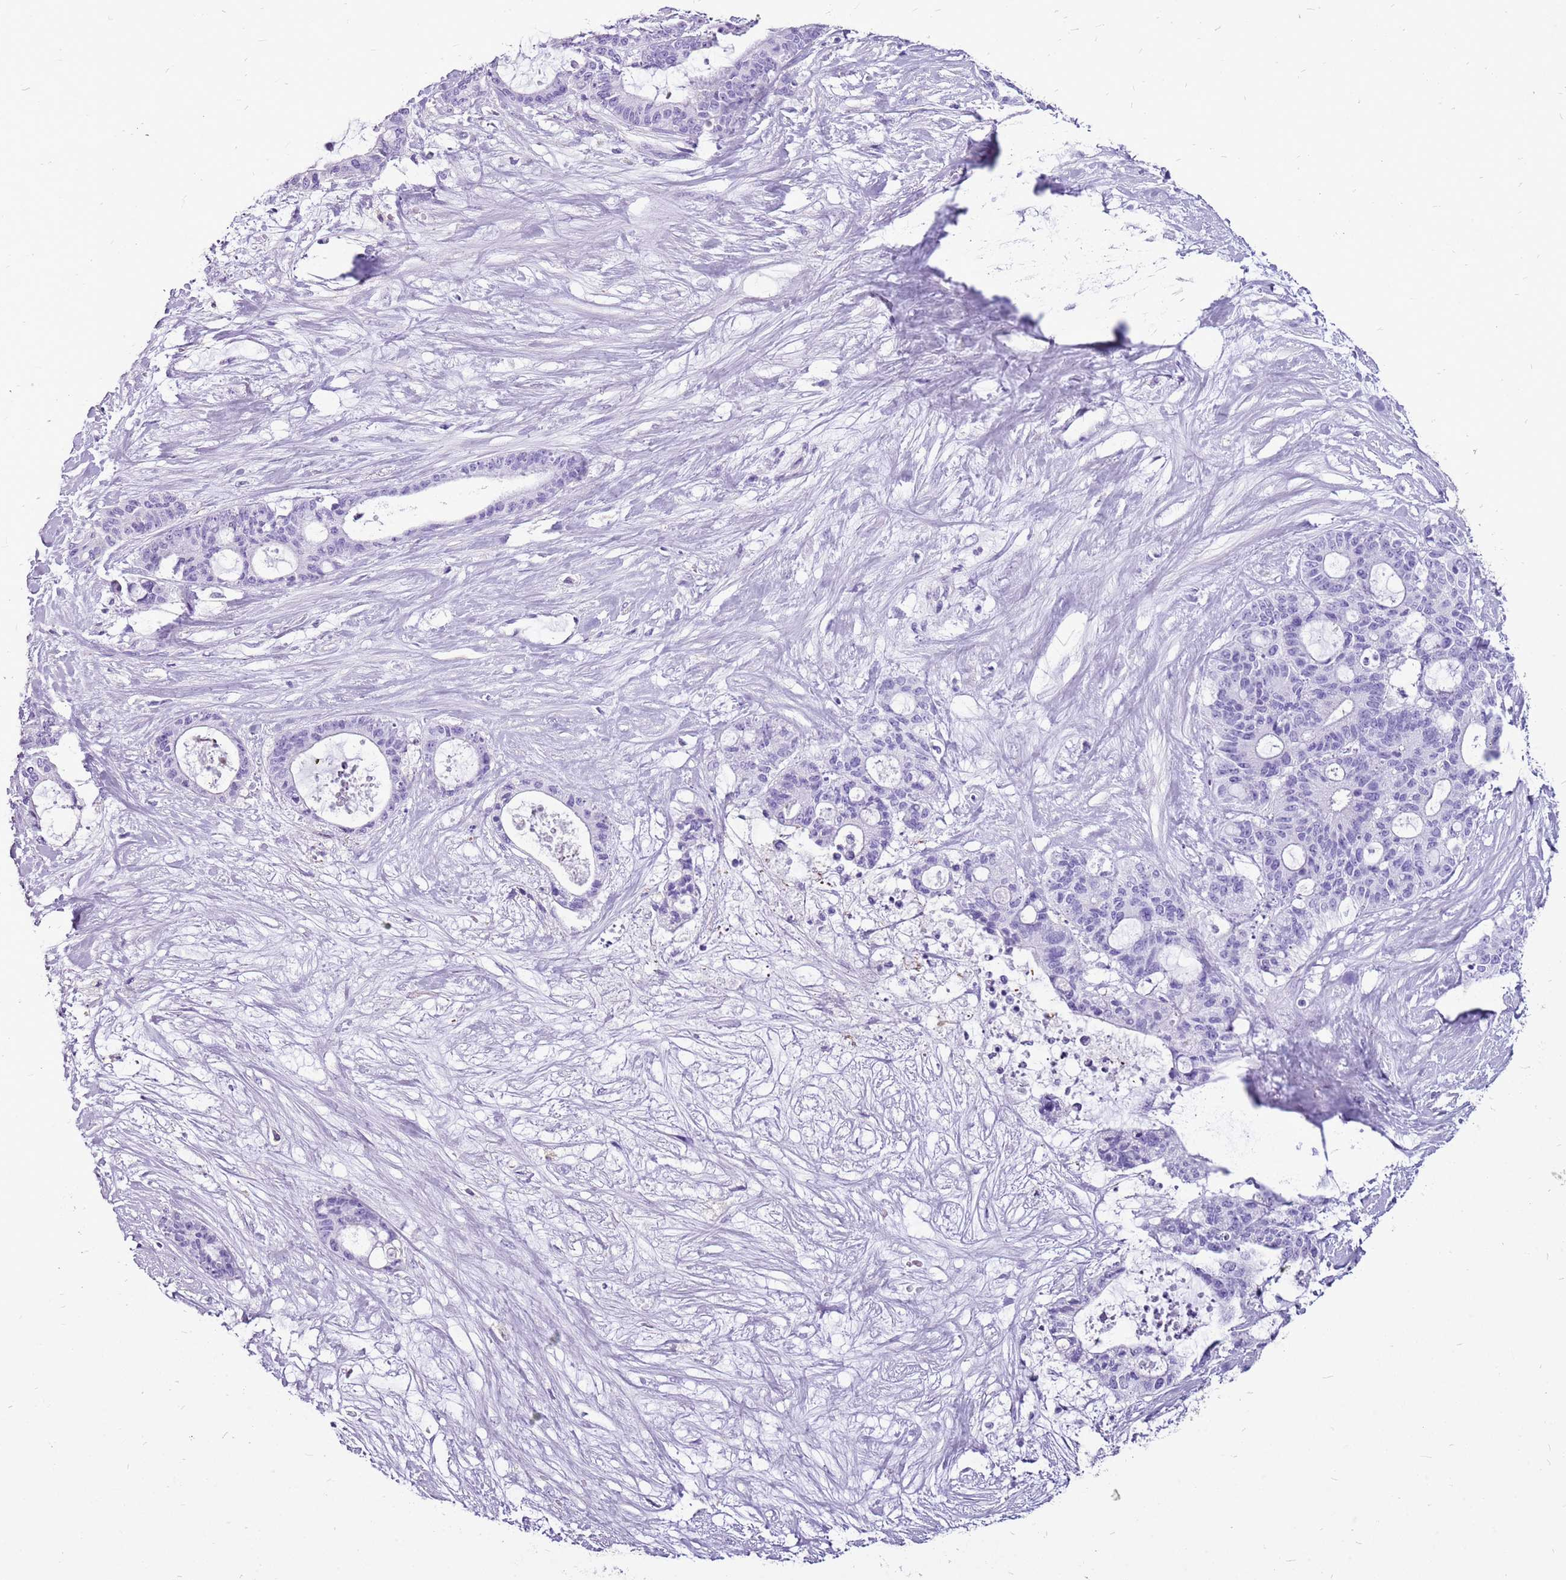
{"staining": {"intensity": "negative", "quantity": "none", "location": "none"}, "tissue": "liver cancer", "cell_type": "Tumor cells", "image_type": "cancer", "snomed": [{"axis": "morphology", "description": "Normal tissue, NOS"}, {"axis": "morphology", "description": "Cholangiocarcinoma"}, {"axis": "topography", "description": "Liver"}, {"axis": "topography", "description": "Peripheral nerve tissue"}], "caption": "High magnification brightfield microscopy of liver cancer (cholangiocarcinoma) stained with DAB (brown) and counterstained with hematoxylin (blue): tumor cells show no significant expression.", "gene": "ACSS3", "patient": {"sex": "female", "age": 73}}